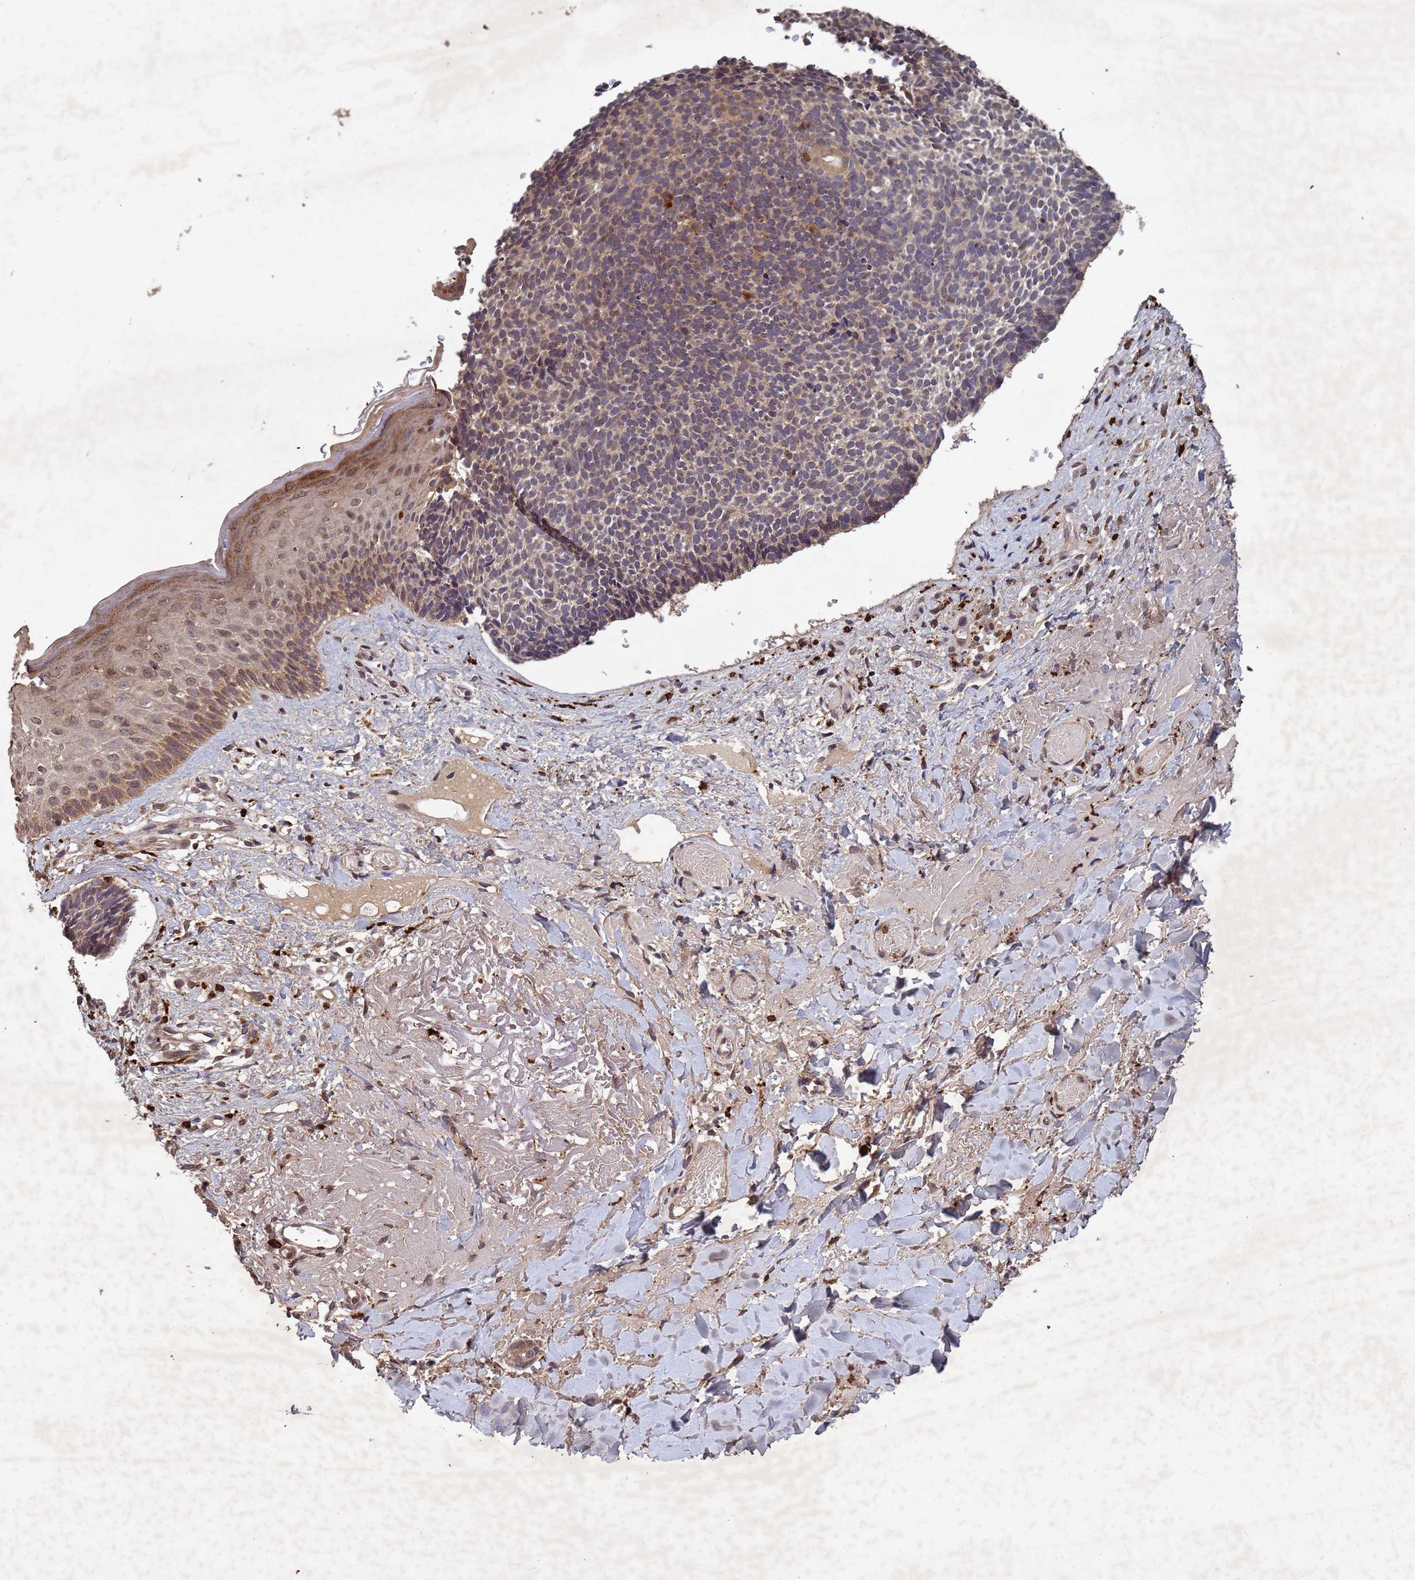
{"staining": {"intensity": "weak", "quantity": ">75%", "location": "cytoplasmic/membranous"}, "tissue": "skin cancer", "cell_type": "Tumor cells", "image_type": "cancer", "snomed": [{"axis": "morphology", "description": "Basal cell carcinoma"}, {"axis": "topography", "description": "Skin"}], "caption": "Protein expression analysis of skin cancer shows weak cytoplasmic/membranous positivity in about >75% of tumor cells. The staining is performed using DAB brown chromogen to label protein expression. The nuclei are counter-stained blue using hematoxylin.", "gene": "FASTKD1", "patient": {"sex": "male", "age": 84}}